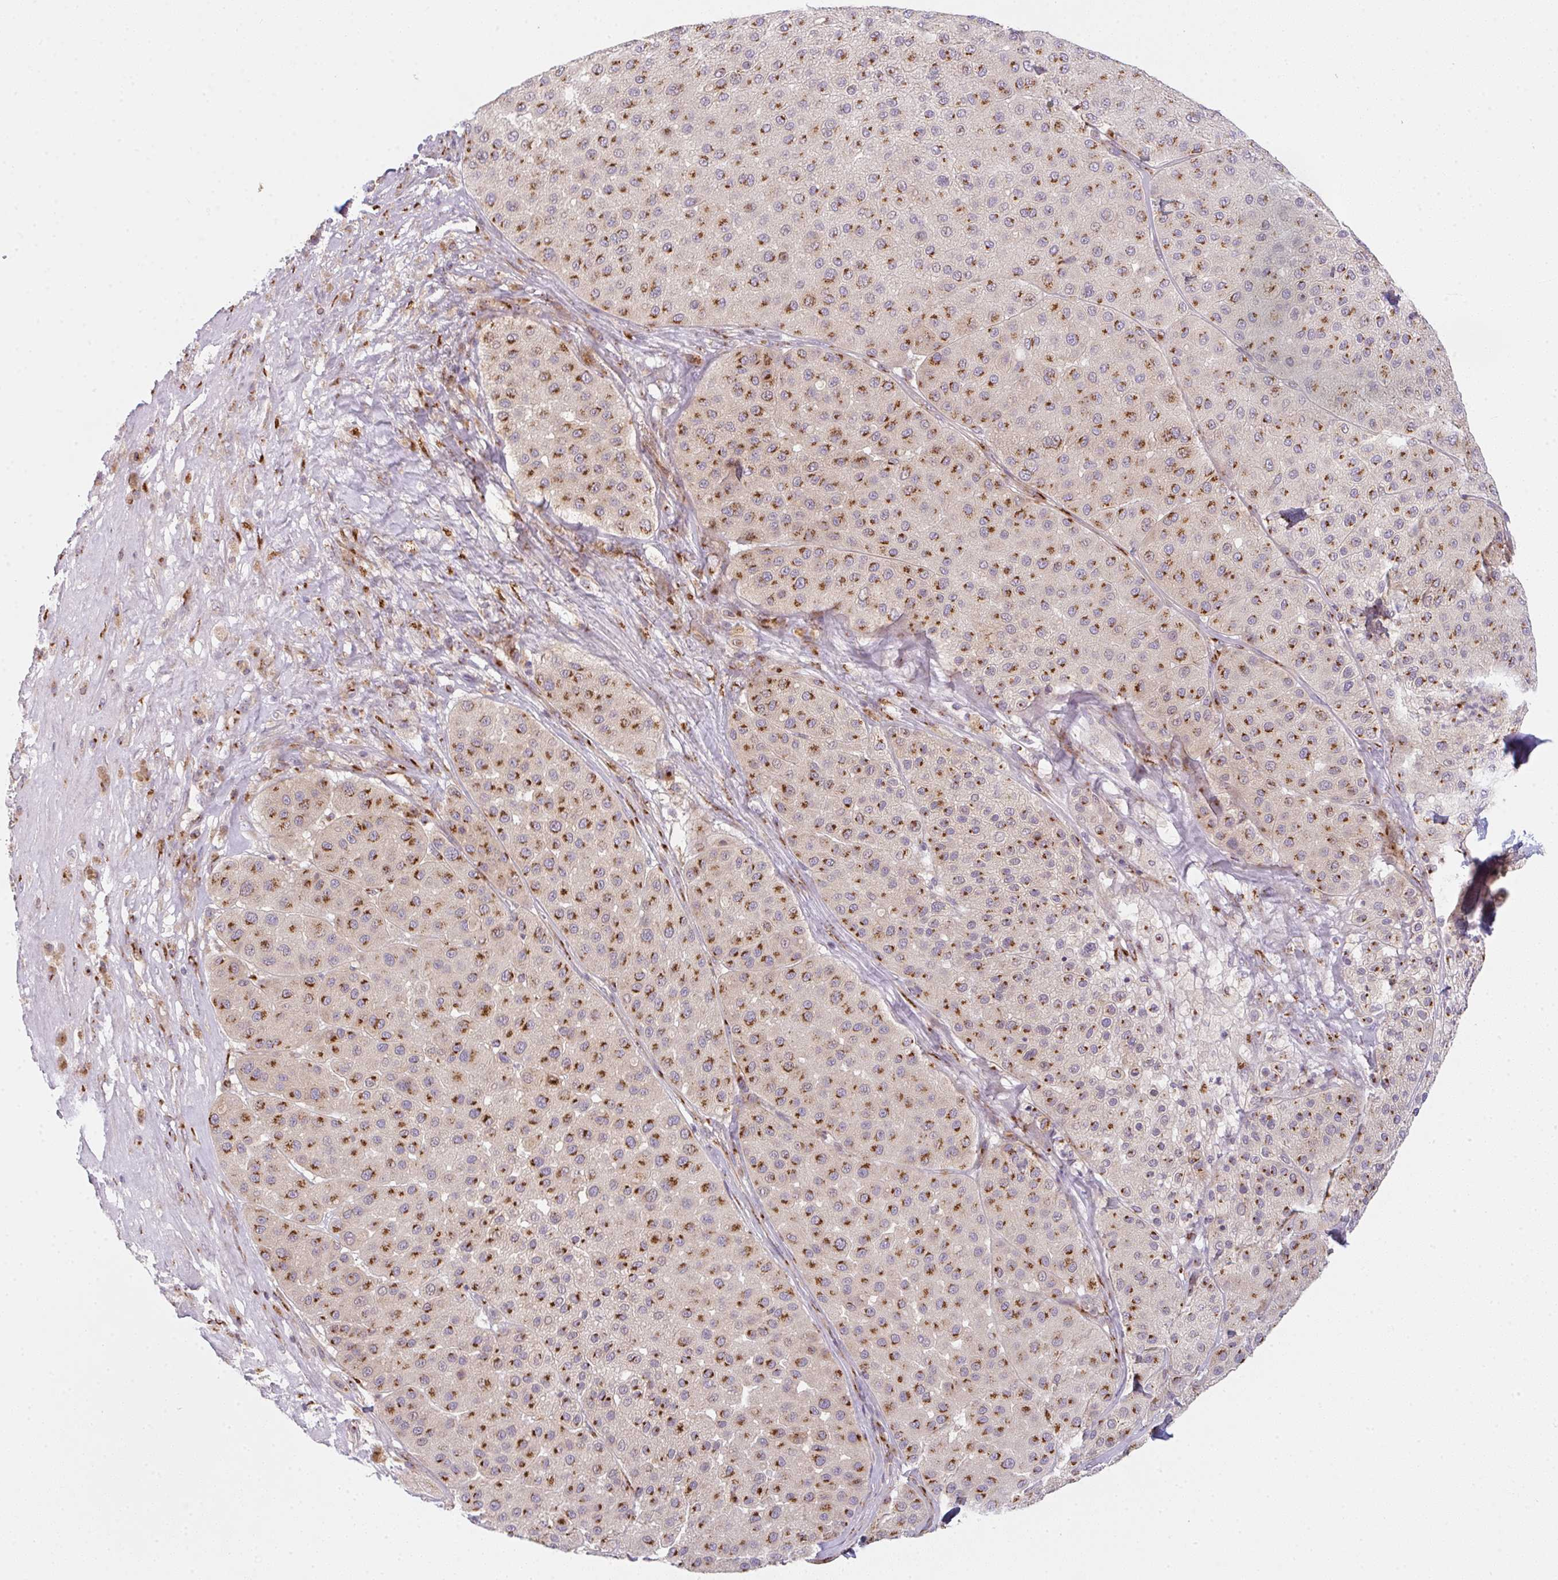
{"staining": {"intensity": "strong", "quantity": ">75%", "location": "cytoplasmic/membranous"}, "tissue": "melanoma", "cell_type": "Tumor cells", "image_type": "cancer", "snomed": [{"axis": "morphology", "description": "Malignant melanoma, Metastatic site"}, {"axis": "topography", "description": "Smooth muscle"}], "caption": "Immunohistochemical staining of malignant melanoma (metastatic site) displays strong cytoplasmic/membranous protein positivity in about >75% of tumor cells.", "gene": "GVQW3", "patient": {"sex": "male", "age": 41}}